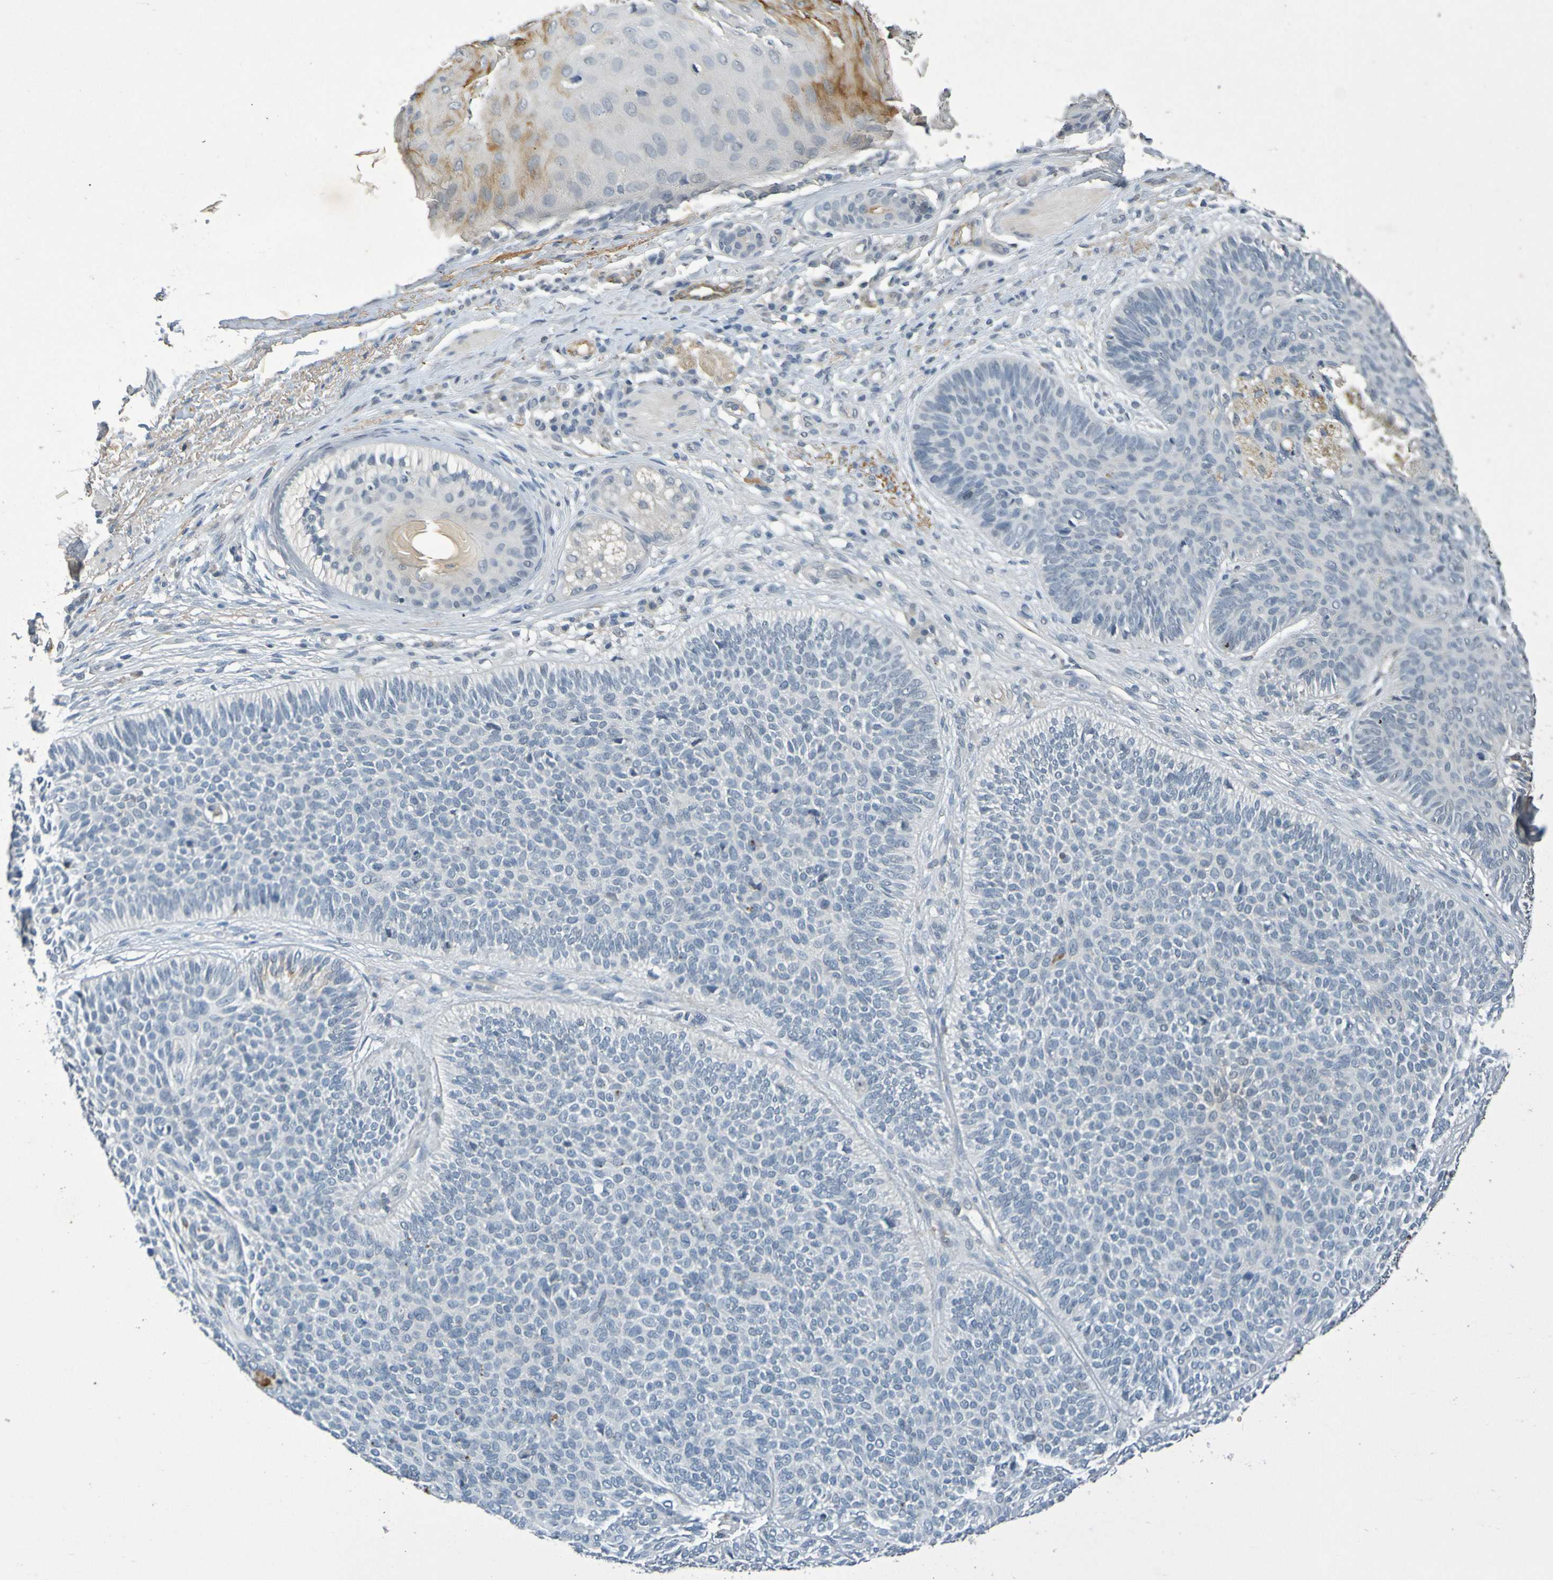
{"staining": {"intensity": "negative", "quantity": "none", "location": "none"}, "tissue": "skin cancer", "cell_type": "Tumor cells", "image_type": "cancer", "snomed": [{"axis": "morphology", "description": "Normal tissue, NOS"}, {"axis": "morphology", "description": "Basal cell carcinoma"}, {"axis": "topography", "description": "Skin"}], "caption": "Photomicrograph shows no protein positivity in tumor cells of skin cancer (basal cell carcinoma) tissue.", "gene": "IL10", "patient": {"sex": "male", "age": 52}}